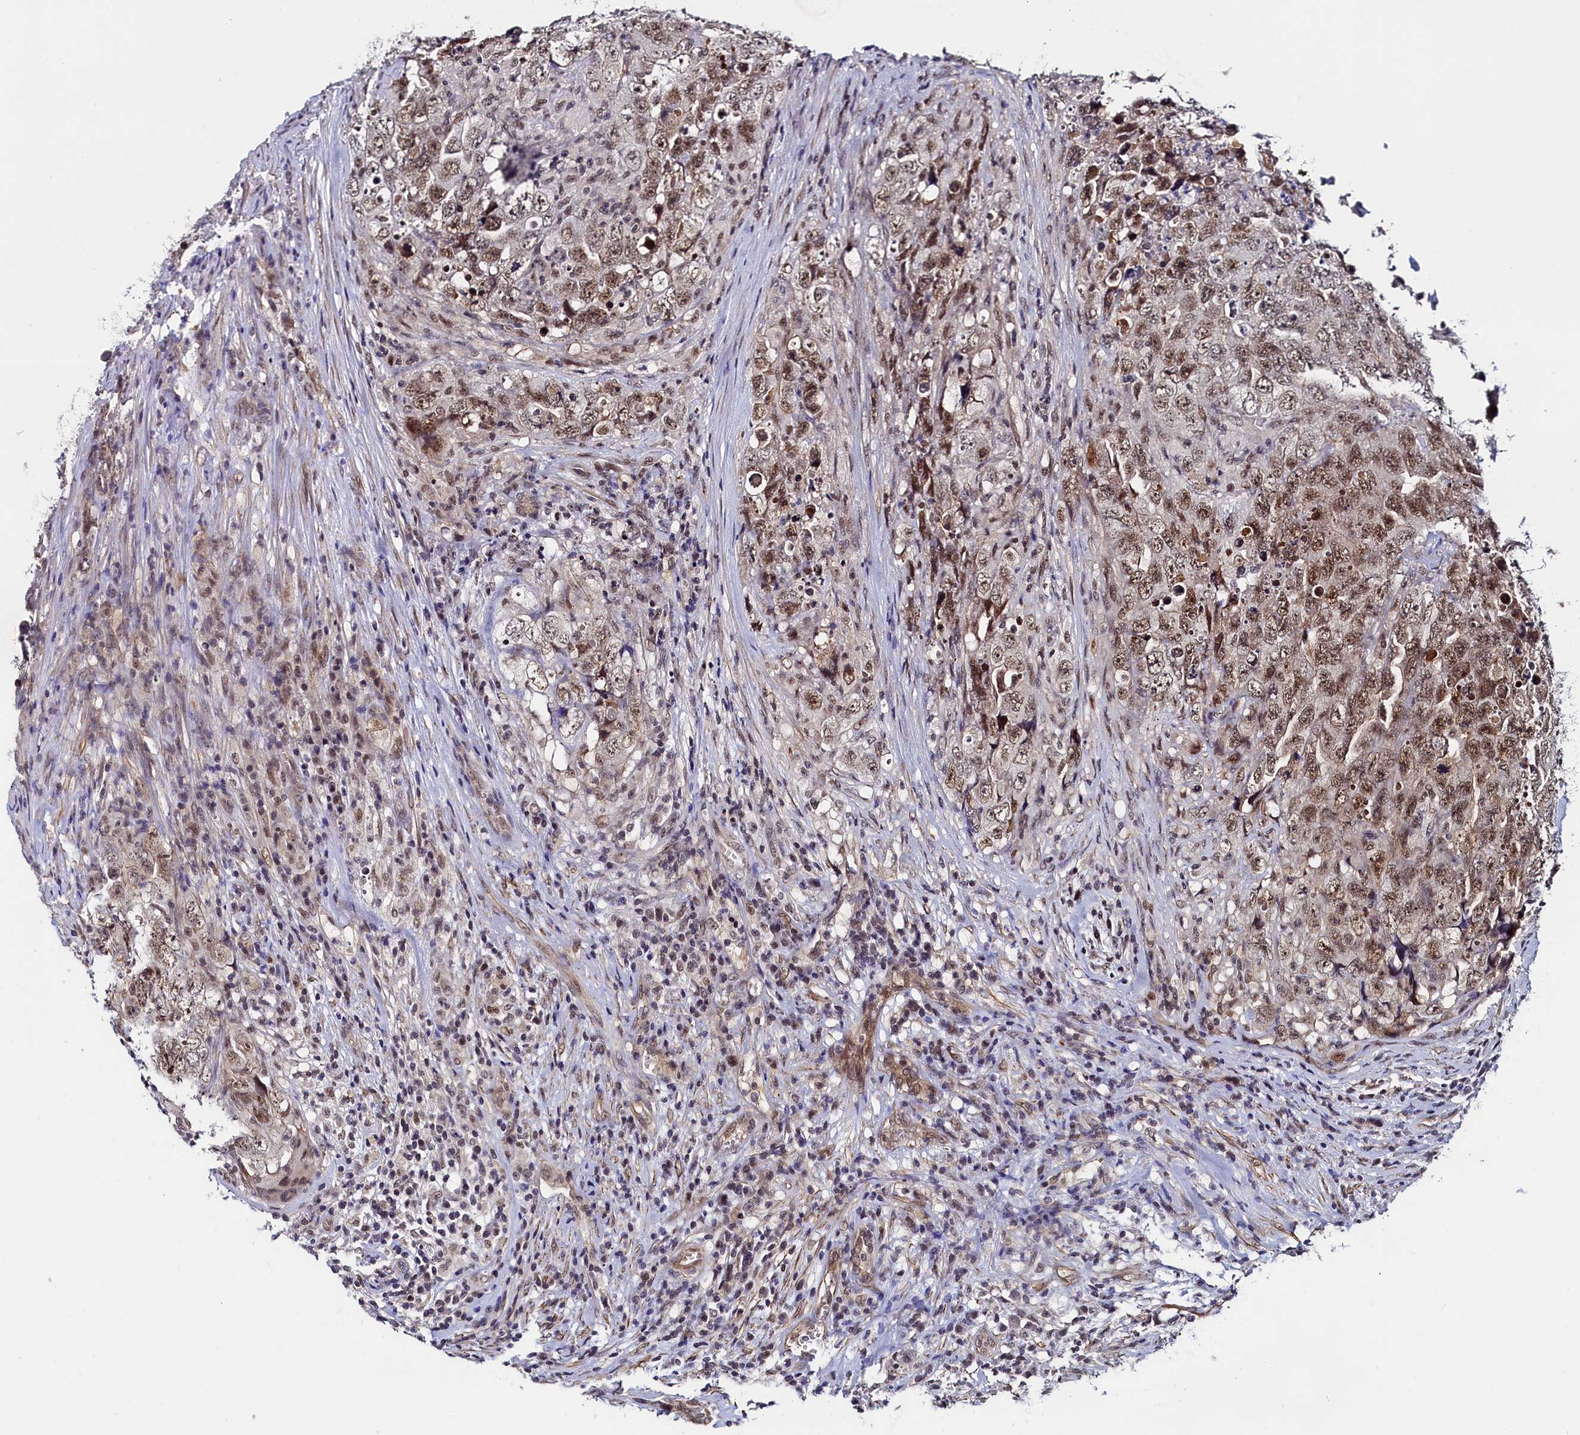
{"staining": {"intensity": "moderate", "quantity": ">75%", "location": "nuclear"}, "tissue": "testis cancer", "cell_type": "Tumor cells", "image_type": "cancer", "snomed": [{"axis": "morphology", "description": "Seminoma, NOS"}, {"axis": "morphology", "description": "Carcinoma, Embryonal, NOS"}, {"axis": "topography", "description": "Testis"}], "caption": "Embryonal carcinoma (testis) stained for a protein (brown) shows moderate nuclear positive positivity in approximately >75% of tumor cells.", "gene": "INTS14", "patient": {"sex": "male", "age": 43}}